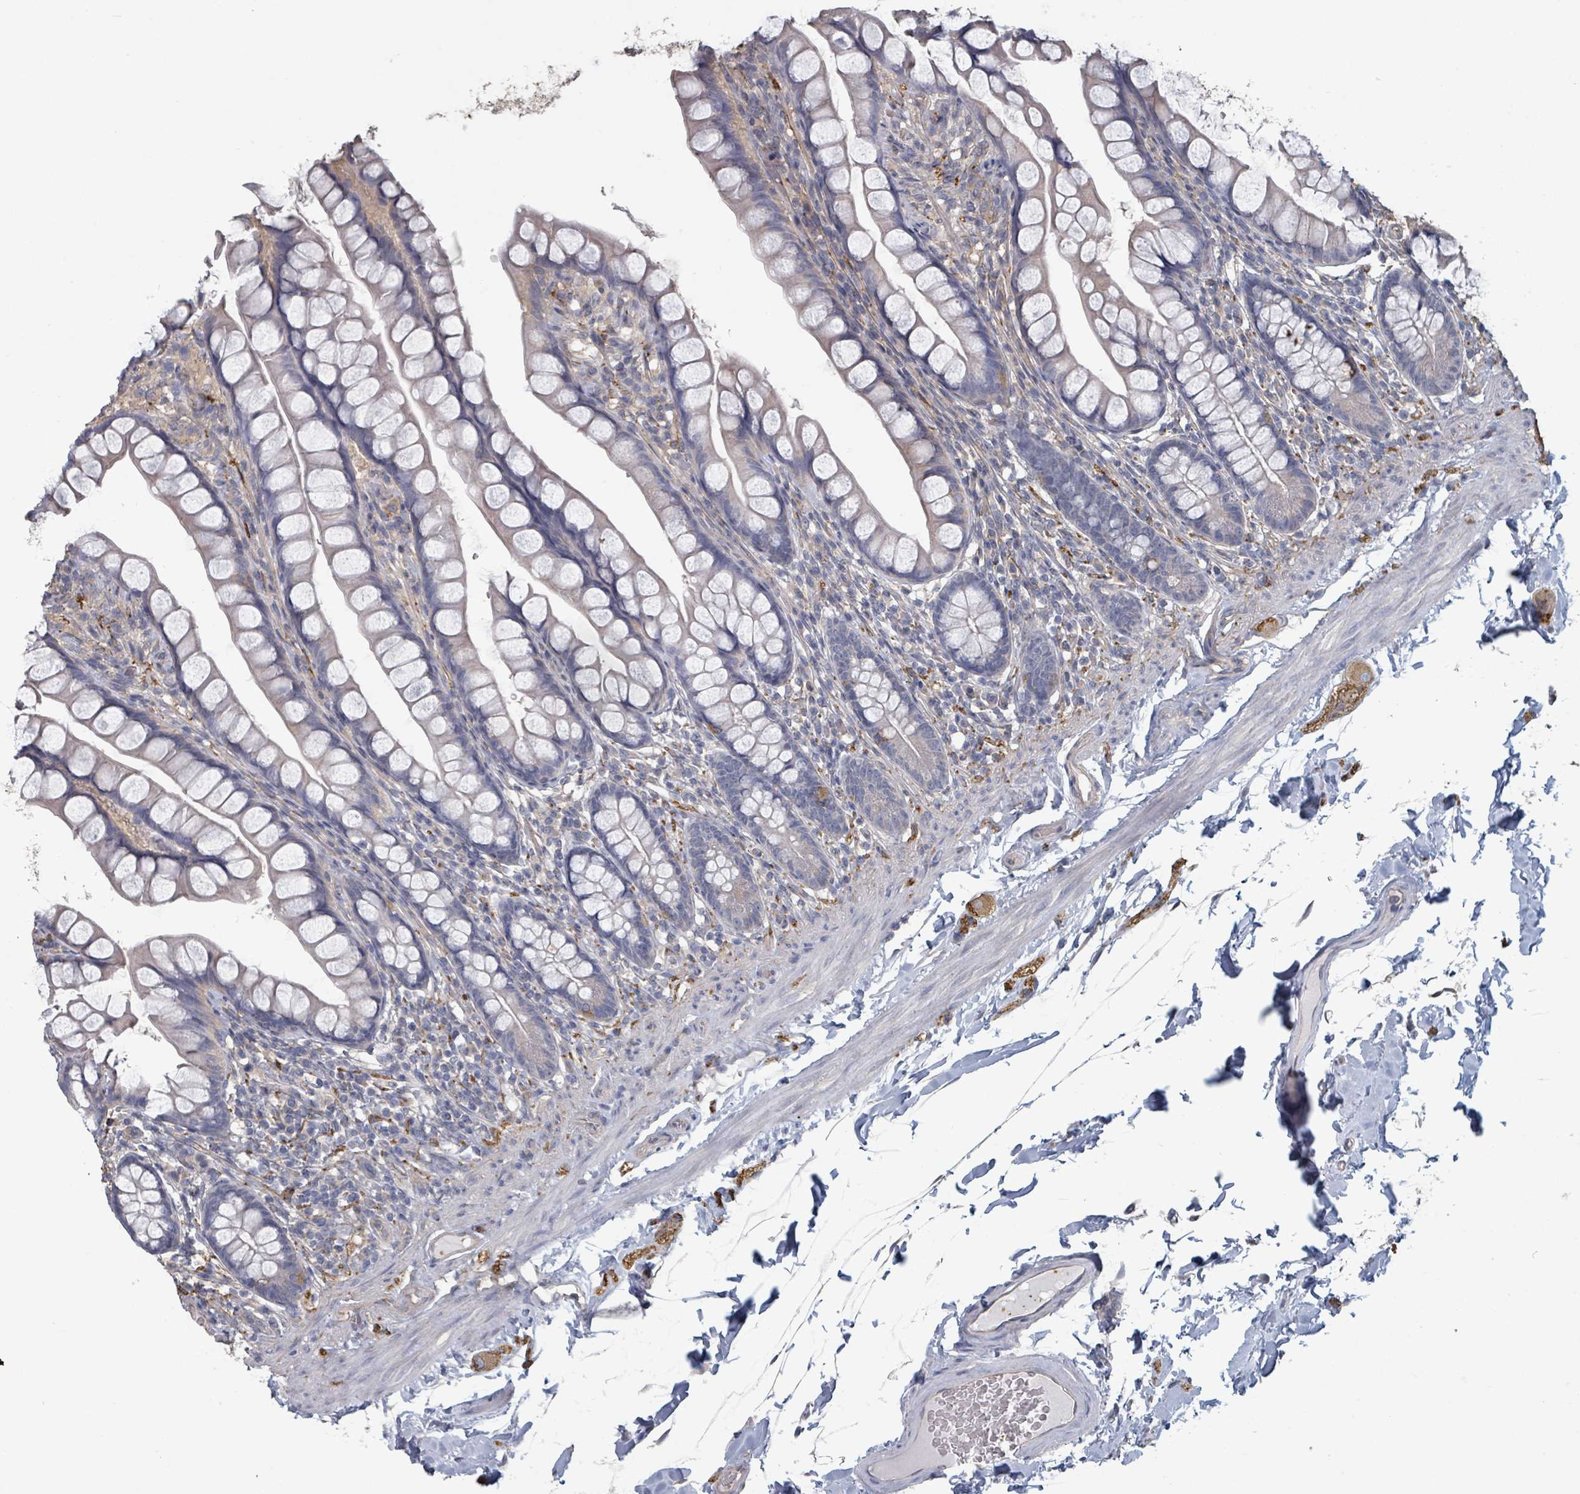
{"staining": {"intensity": "negative", "quantity": "none", "location": "none"}, "tissue": "small intestine", "cell_type": "Glandular cells", "image_type": "normal", "snomed": [{"axis": "morphology", "description": "Normal tissue, NOS"}, {"axis": "topography", "description": "Small intestine"}], "caption": "High power microscopy image of an immunohistochemistry histopathology image of normal small intestine, revealing no significant positivity in glandular cells.", "gene": "PLAUR", "patient": {"sex": "male", "age": 70}}